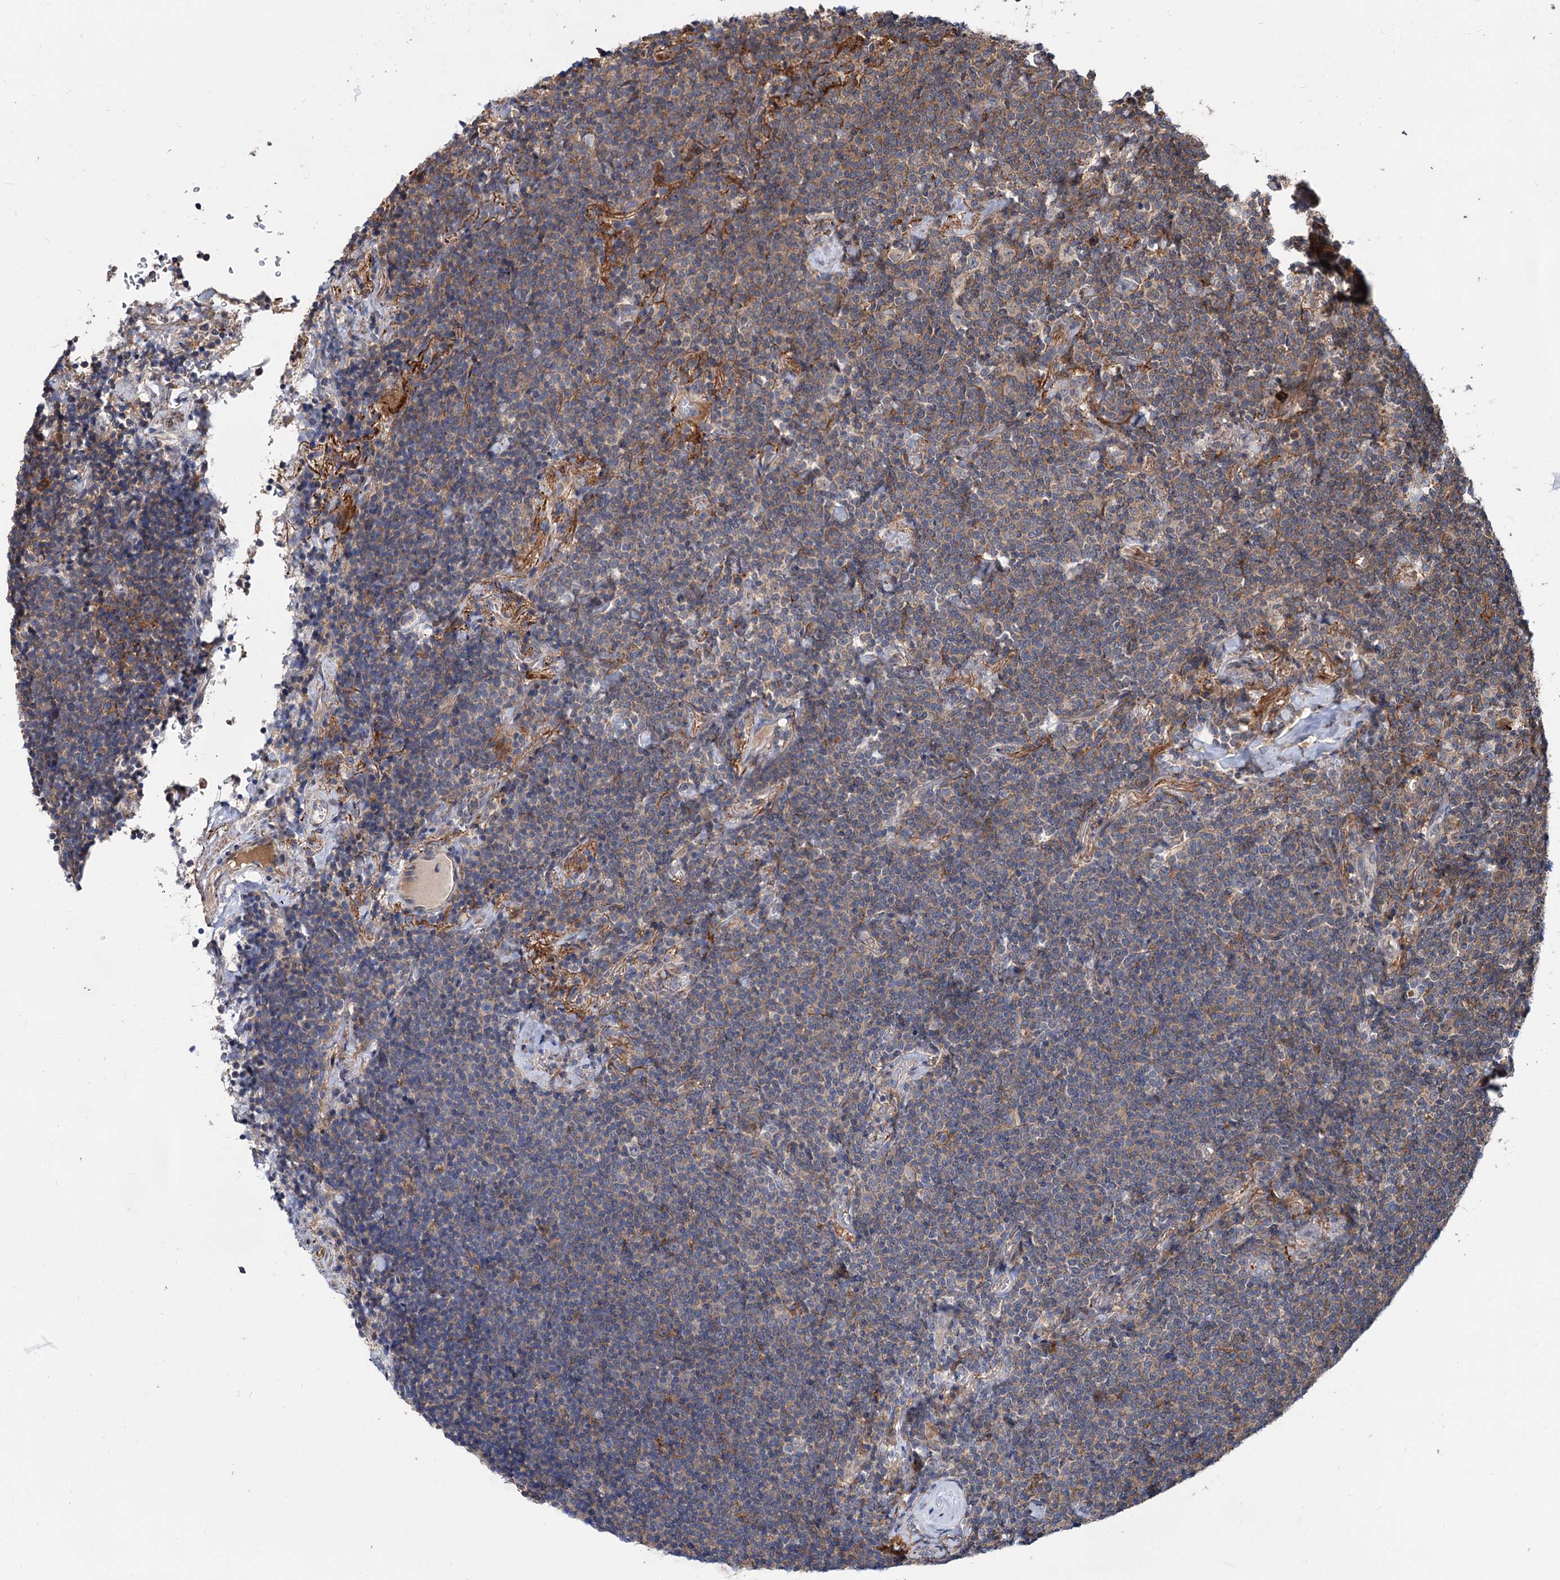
{"staining": {"intensity": "negative", "quantity": "none", "location": "none"}, "tissue": "lymphoma", "cell_type": "Tumor cells", "image_type": "cancer", "snomed": [{"axis": "morphology", "description": "Malignant lymphoma, non-Hodgkin's type, Low grade"}, {"axis": "topography", "description": "Lung"}], "caption": "The histopathology image exhibits no staining of tumor cells in low-grade malignant lymphoma, non-Hodgkin's type.", "gene": "RNF111", "patient": {"sex": "female", "age": 71}}